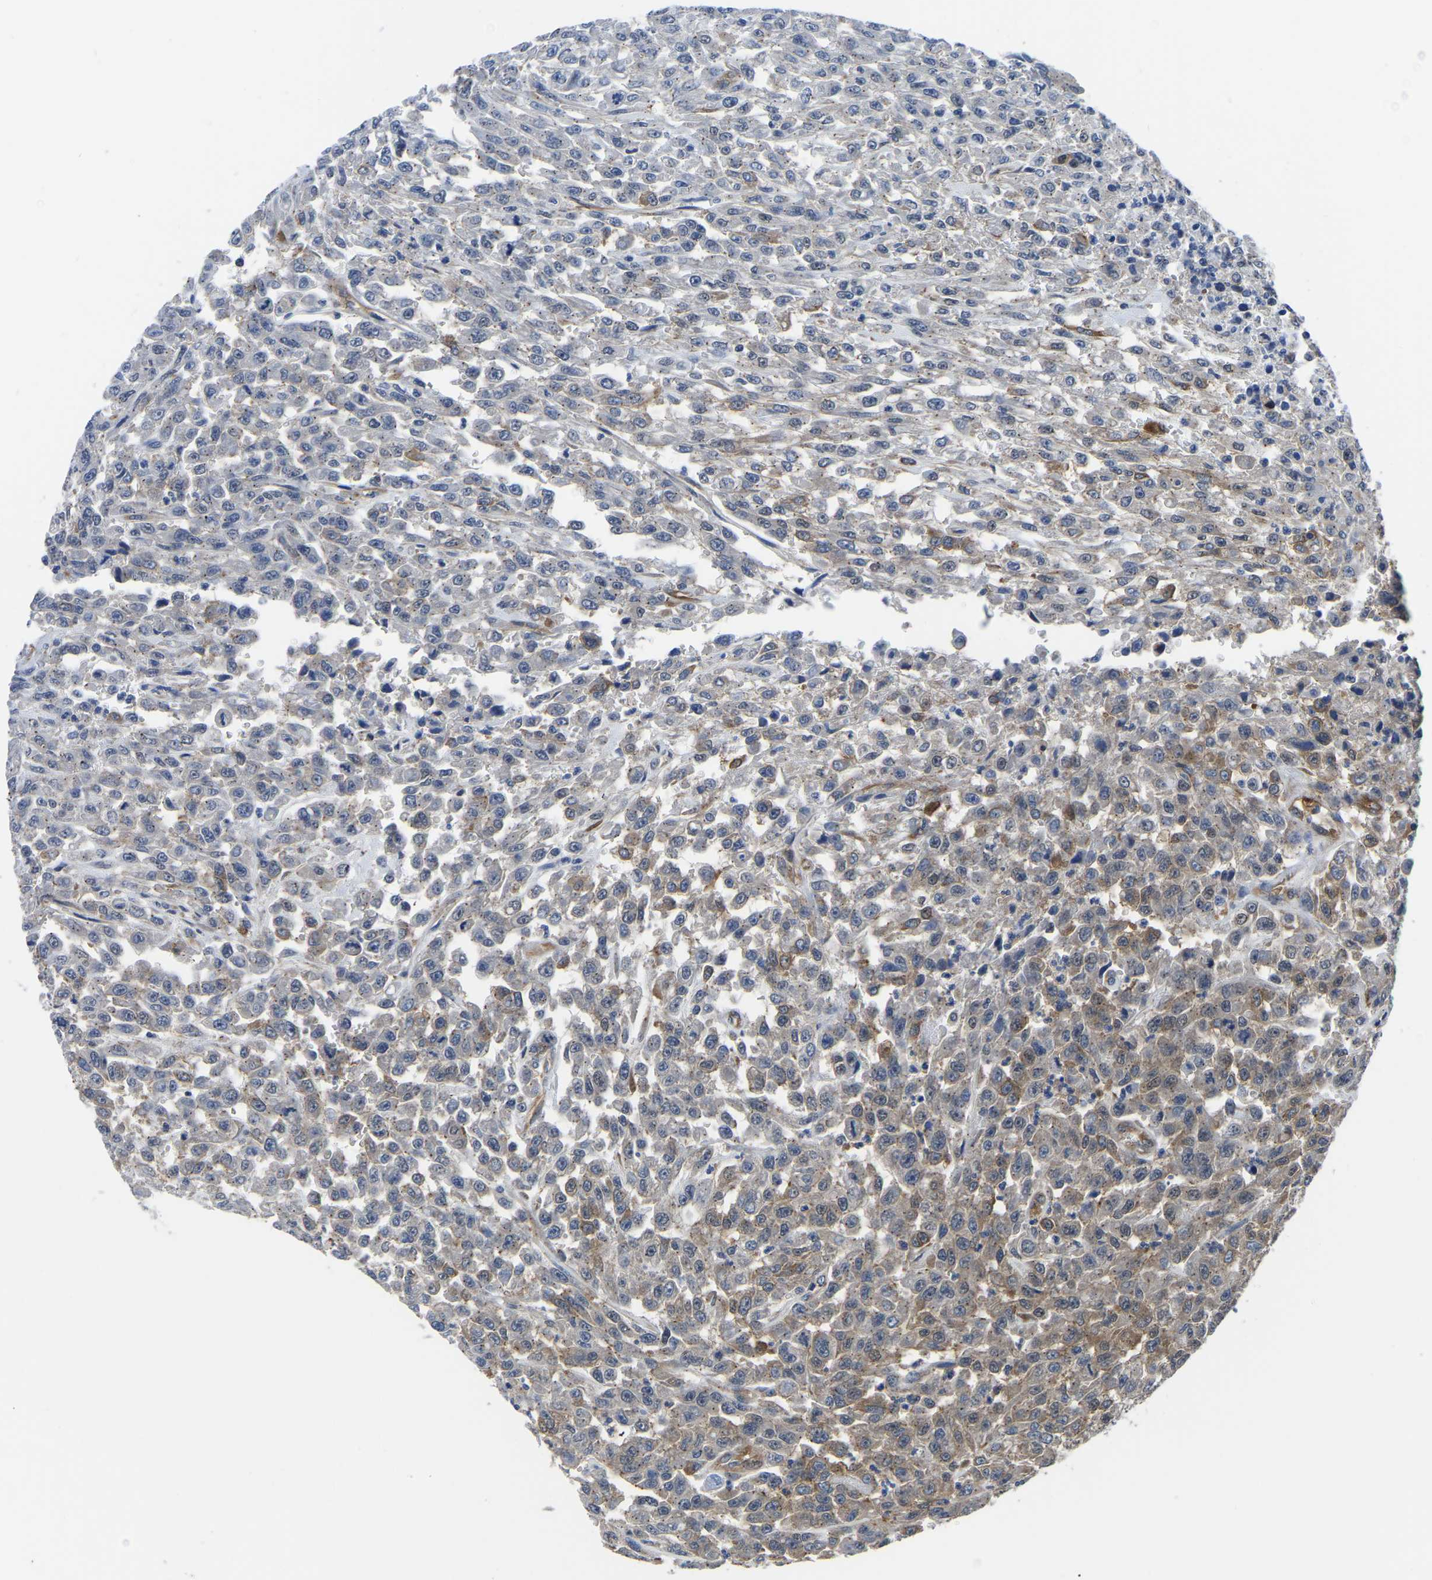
{"staining": {"intensity": "weak", "quantity": "25%-75%", "location": "cytoplasmic/membranous"}, "tissue": "urothelial cancer", "cell_type": "Tumor cells", "image_type": "cancer", "snomed": [{"axis": "morphology", "description": "Urothelial carcinoma, High grade"}, {"axis": "topography", "description": "Urinary bladder"}], "caption": "Protein staining by immunohistochemistry shows weak cytoplasmic/membranous positivity in about 25%-75% of tumor cells in urothelial cancer.", "gene": "TFG", "patient": {"sex": "male", "age": 46}}